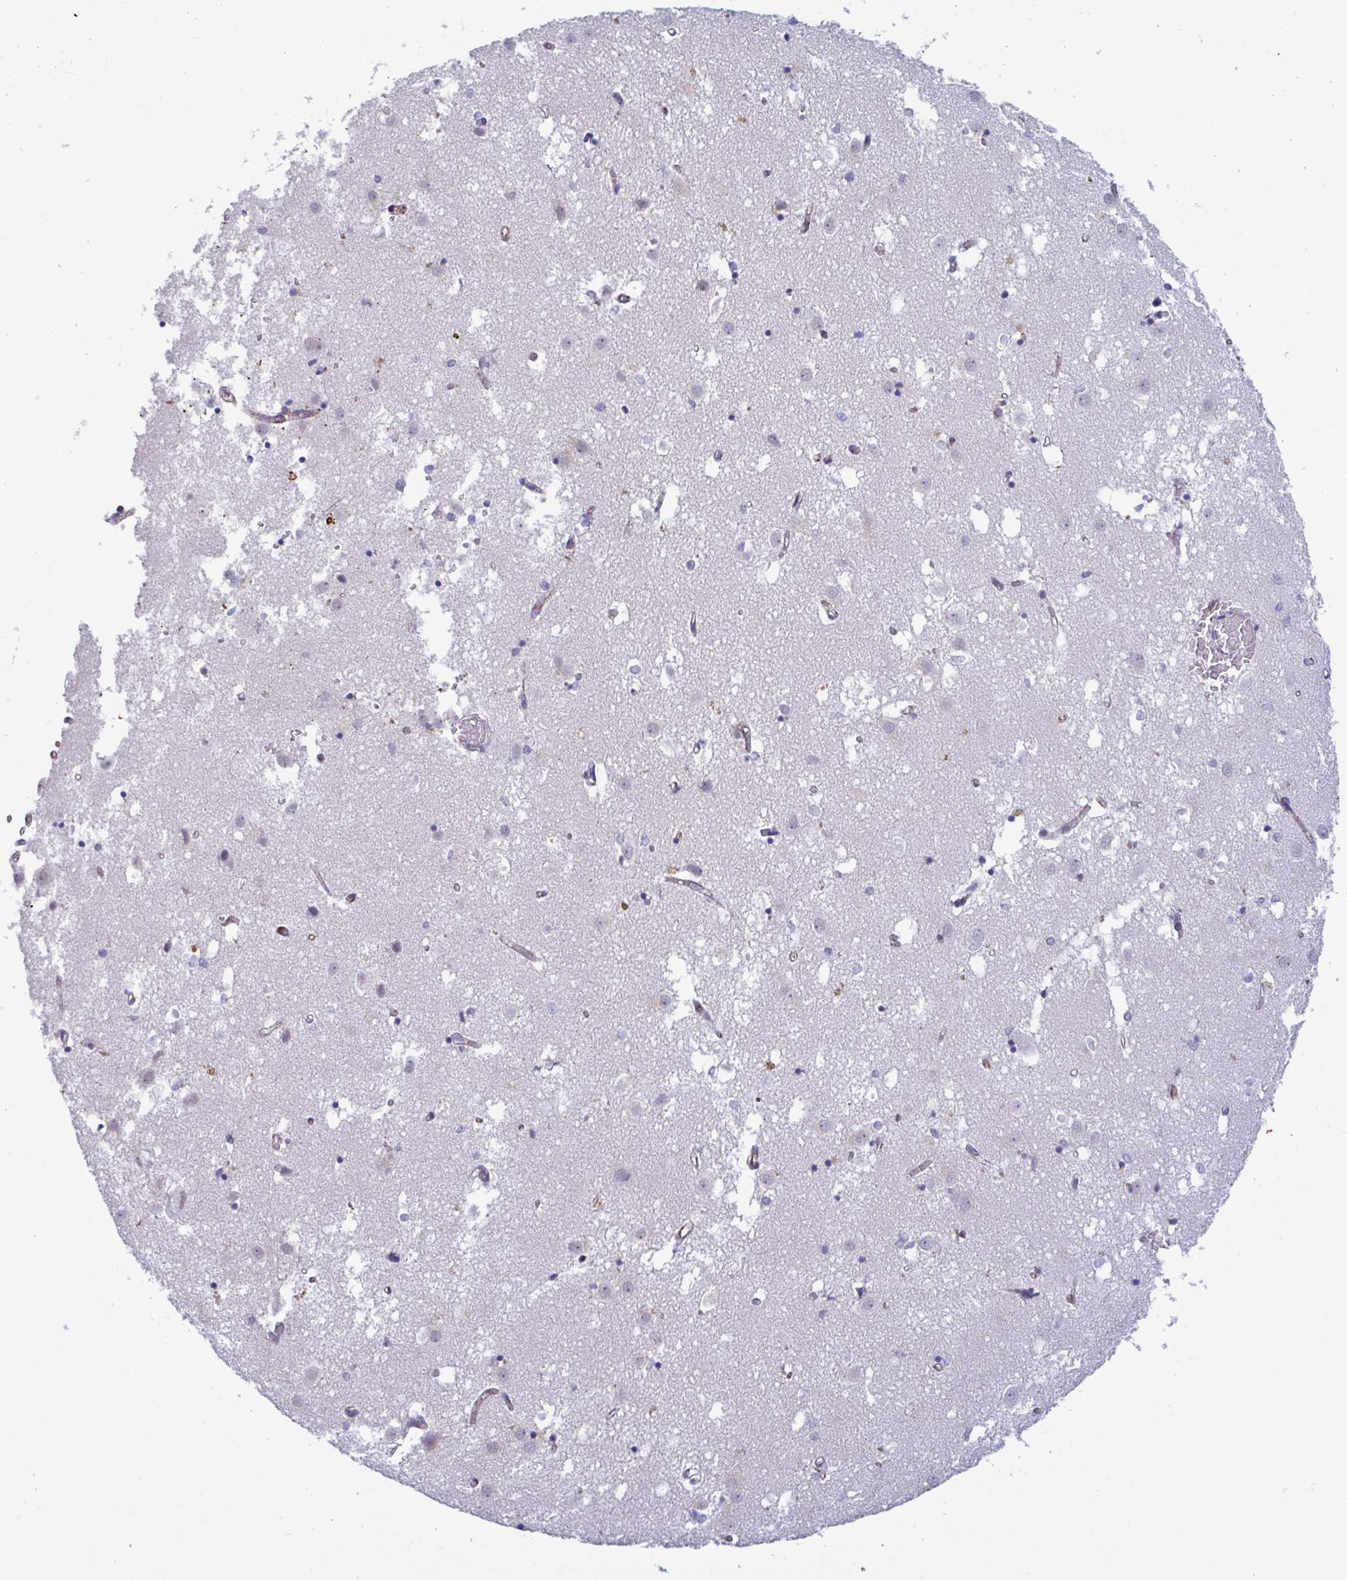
{"staining": {"intensity": "negative", "quantity": "none", "location": "none"}, "tissue": "caudate", "cell_type": "Glial cells", "image_type": "normal", "snomed": [{"axis": "morphology", "description": "Normal tissue, NOS"}, {"axis": "topography", "description": "Lateral ventricle wall"}], "caption": "IHC histopathology image of normal caudate: human caudate stained with DAB reveals no significant protein expression in glial cells.", "gene": "BCAT2", "patient": {"sex": "male", "age": 70}}